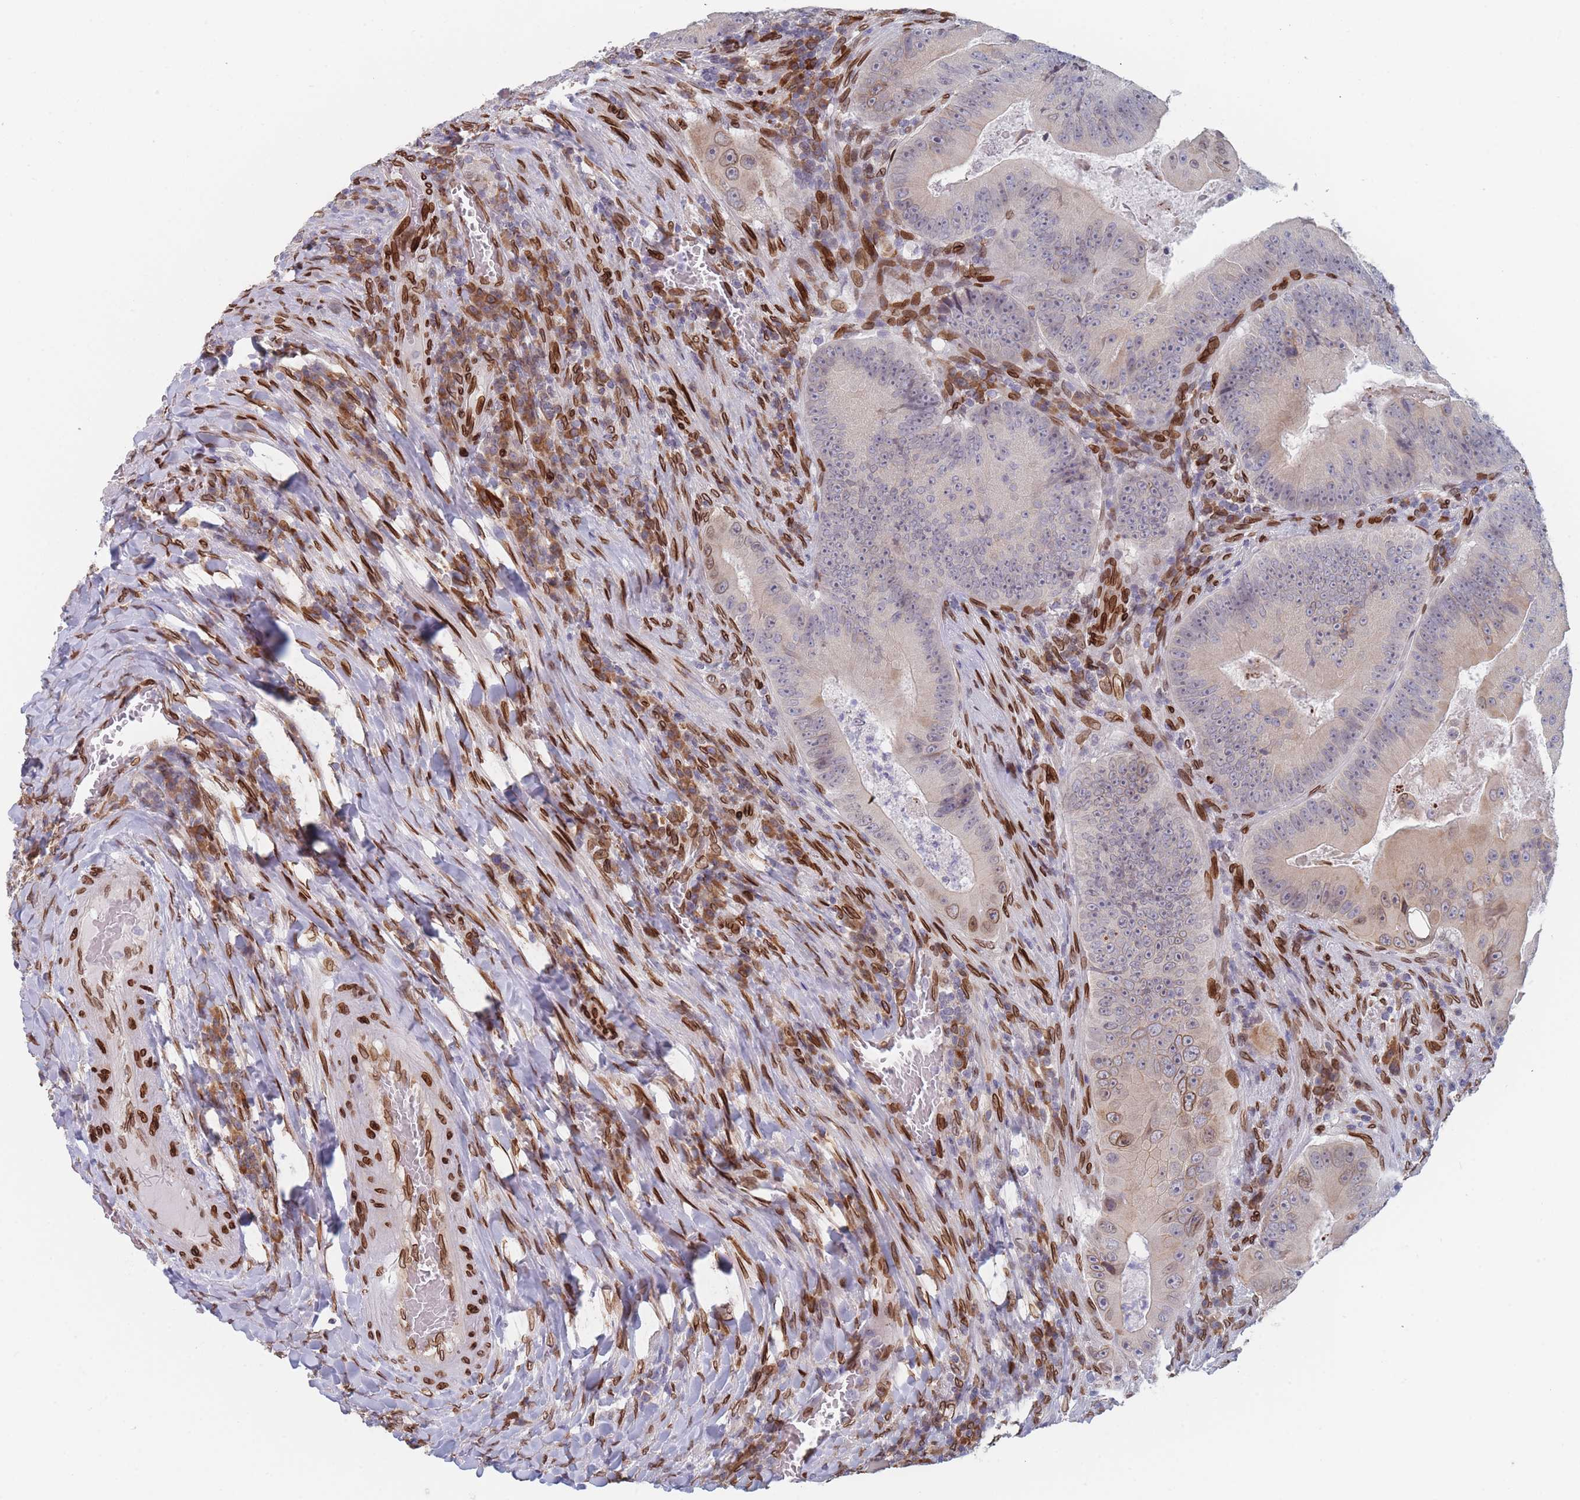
{"staining": {"intensity": "weak", "quantity": "<25%", "location": "cytoplasmic/membranous,nuclear"}, "tissue": "colorectal cancer", "cell_type": "Tumor cells", "image_type": "cancer", "snomed": [{"axis": "morphology", "description": "Adenocarcinoma, NOS"}, {"axis": "topography", "description": "Colon"}], "caption": "An image of colorectal adenocarcinoma stained for a protein displays no brown staining in tumor cells.", "gene": "ZBTB1", "patient": {"sex": "female", "age": 86}}